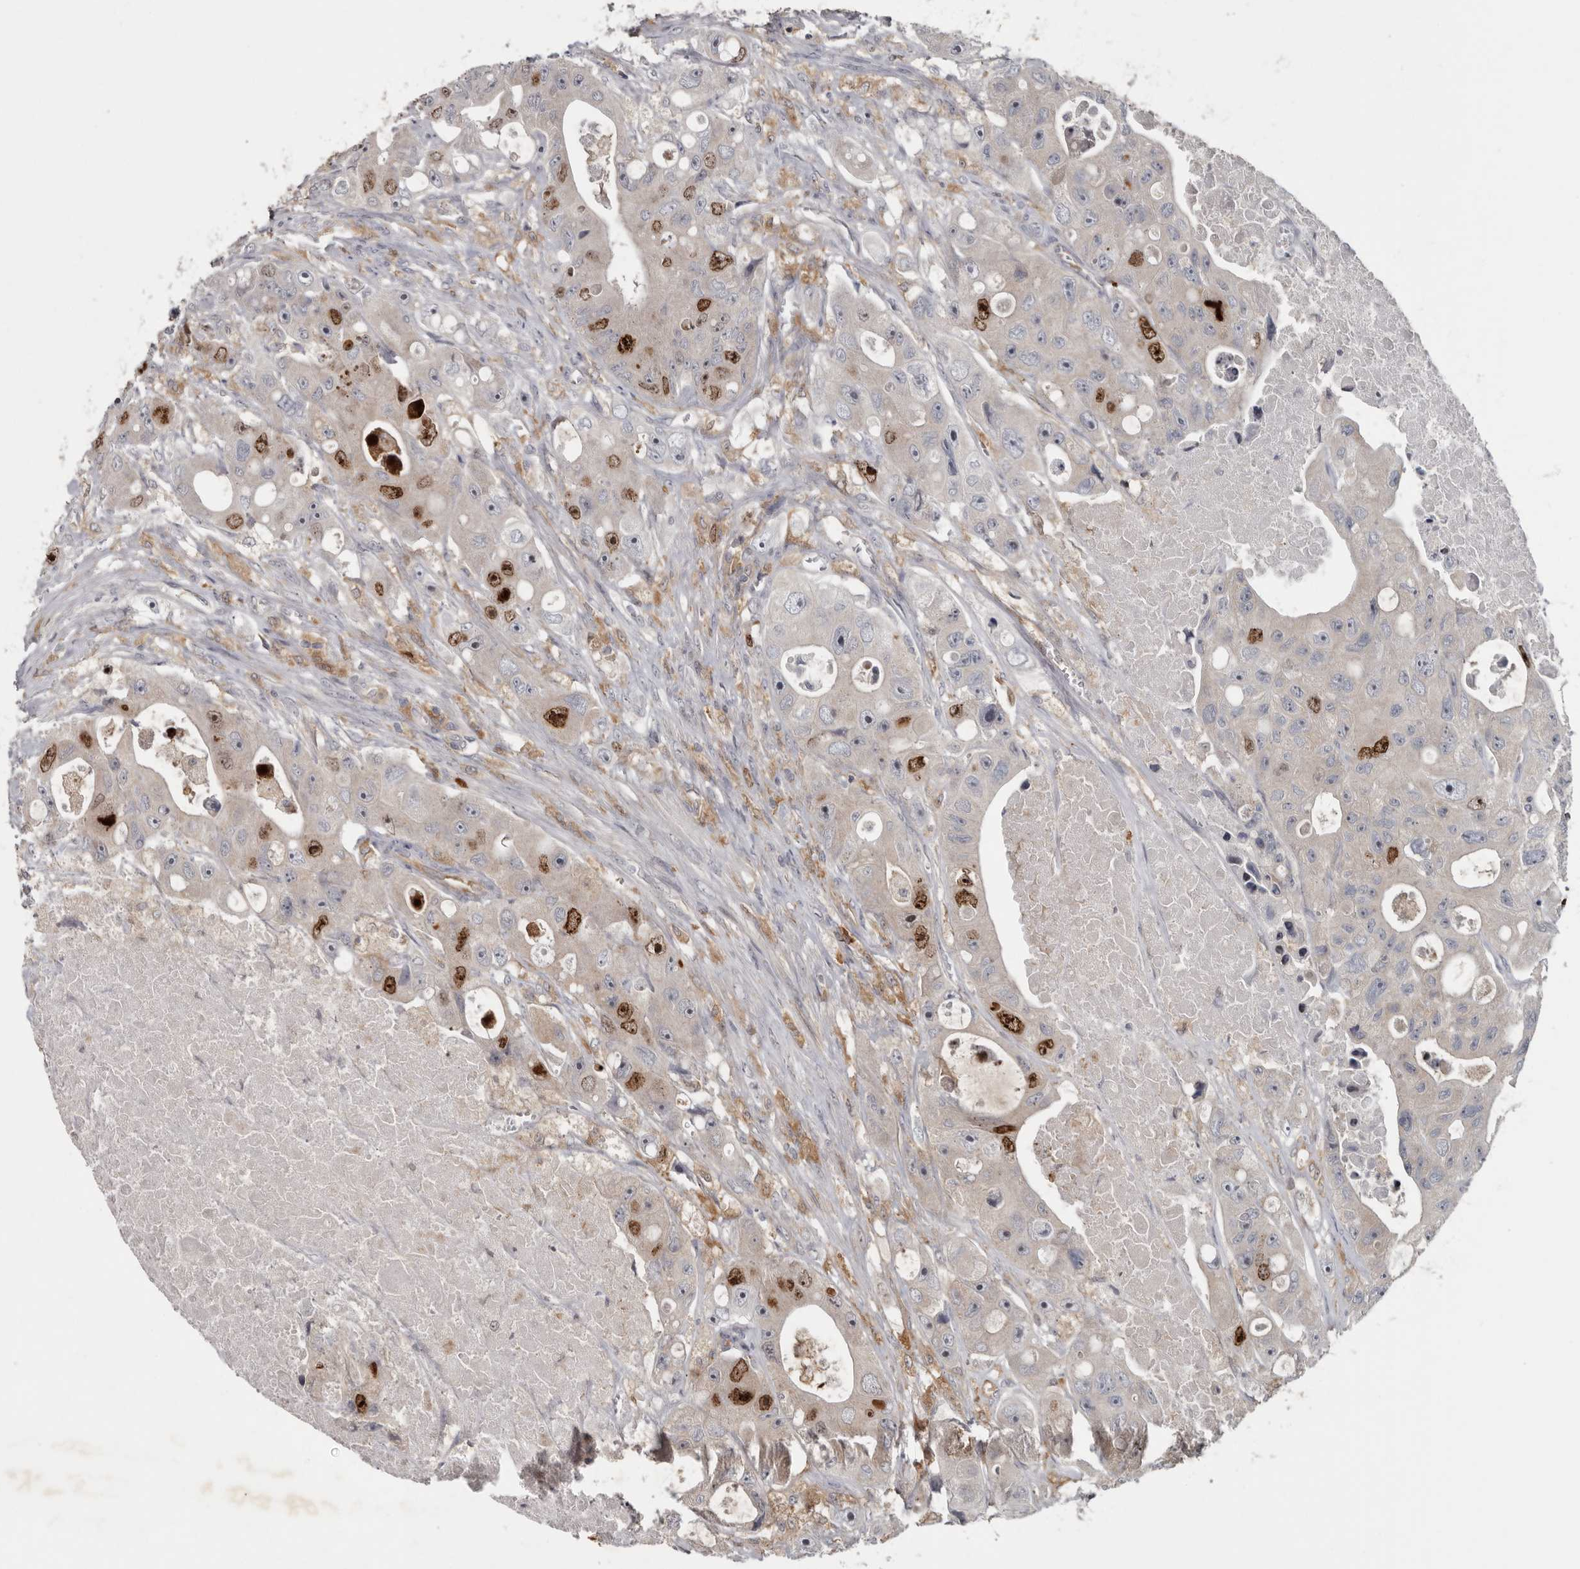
{"staining": {"intensity": "strong", "quantity": "<25%", "location": "nuclear"}, "tissue": "colorectal cancer", "cell_type": "Tumor cells", "image_type": "cancer", "snomed": [{"axis": "morphology", "description": "Adenocarcinoma, NOS"}, {"axis": "topography", "description": "Colon"}], "caption": "Protein staining of colorectal cancer (adenocarcinoma) tissue shows strong nuclear staining in about <25% of tumor cells.", "gene": "CDCA8", "patient": {"sex": "female", "age": 46}}